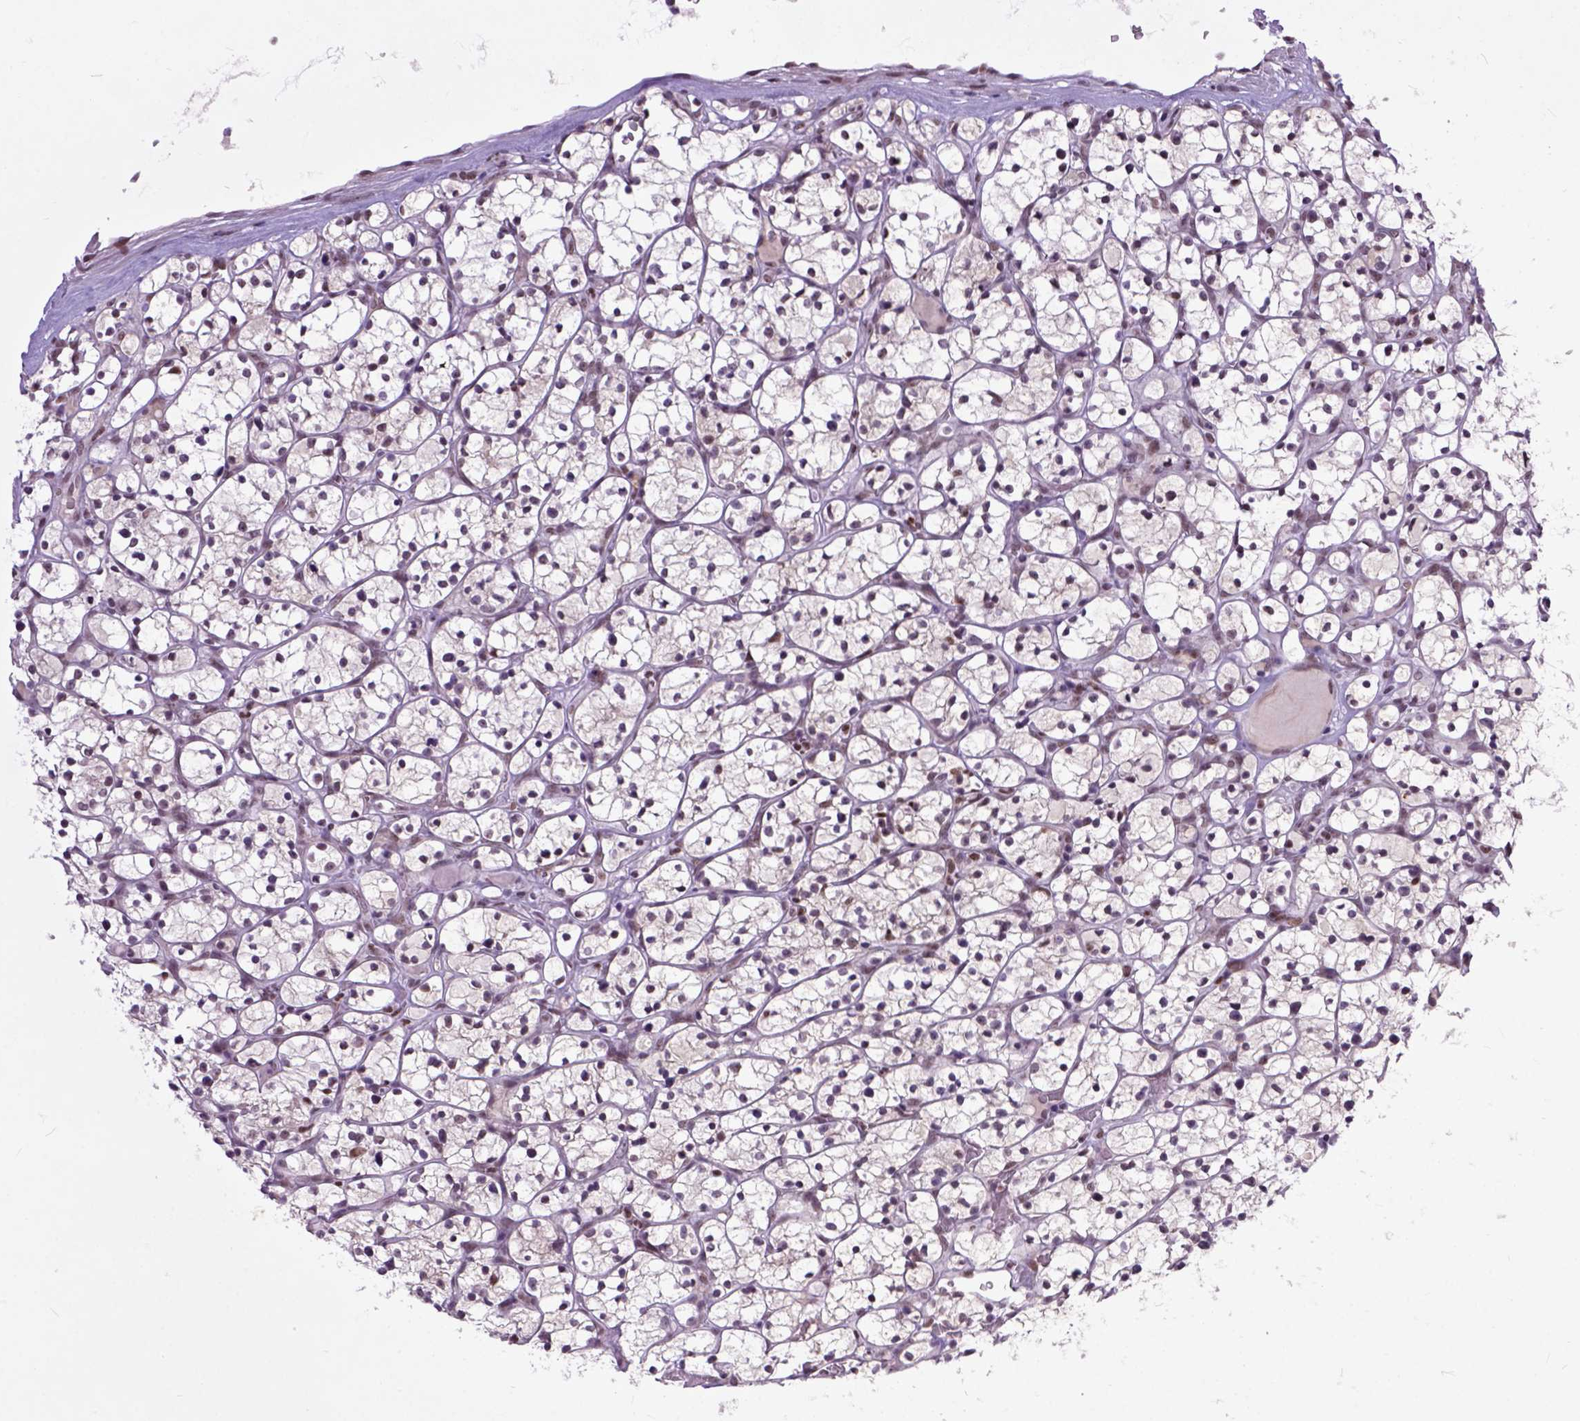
{"staining": {"intensity": "moderate", "quantity": "<25%", "location": "nuclear"}, "tissue": "renal cancer", "cell_type": "Tumor cells", "image_type": "cancer", "snomed": [{"axis": "morphology", "description": "Adenocarcinoma, NOS"}, {"axis": "topography", "description": "Kidney"}], "caption": "The micrograph reveals immunohistochemical staining of renal cancer (adenocarcinoma). There is moderate nuclear expression is identified in approximately <25% of tumor cells. The staining was performed using DAB to visualize the protein expression in brown, while the nuclei were stained in blue with hematoxylin (Magnification: 20x).", "gene": "RCC2", "patient": {"sex": "female", "age": 64}}